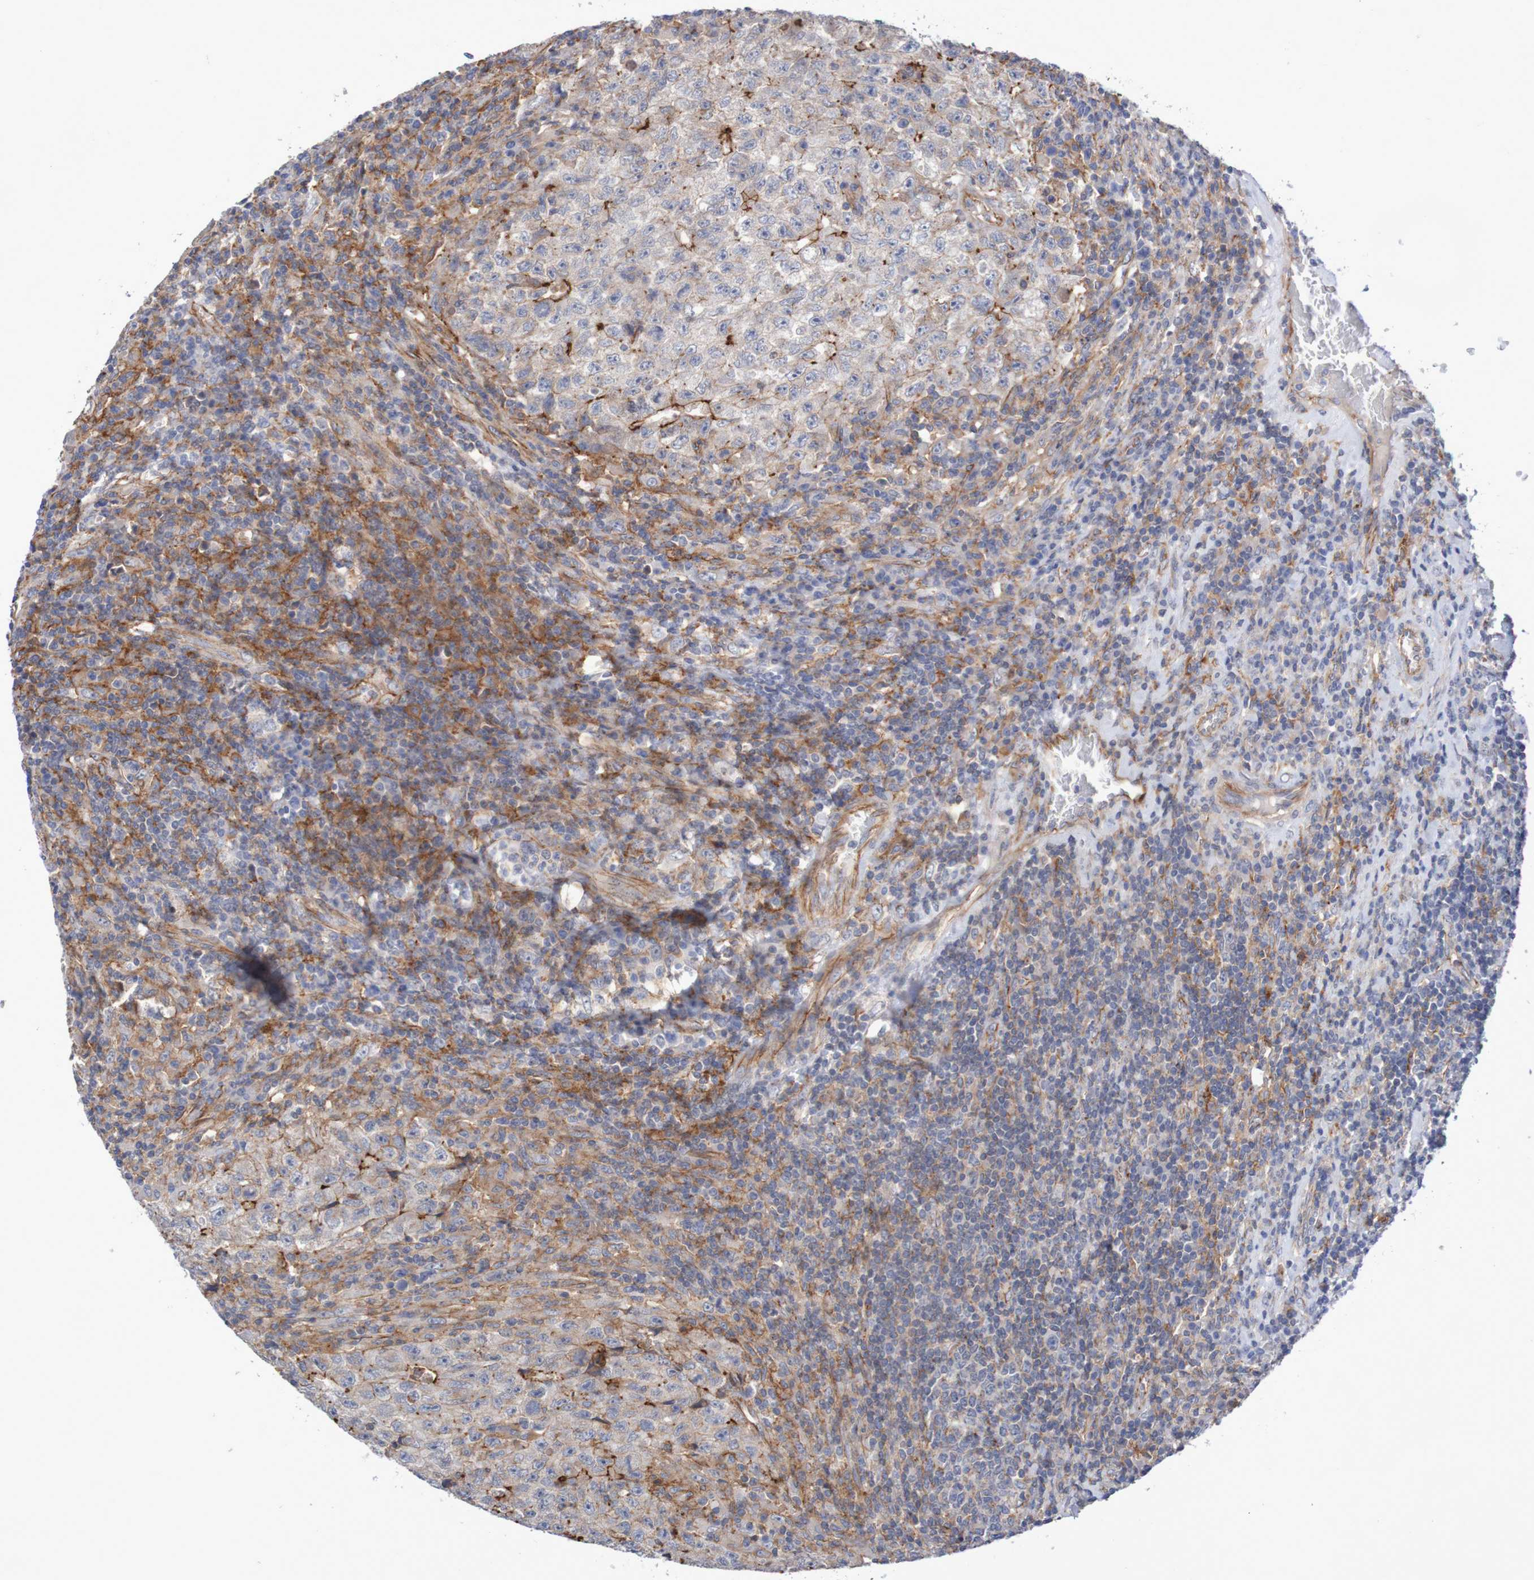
{"staining": {"intensity": "moderate", "quantity": "<25%", "location": "cytoplasmic/membranous"}, "tissue": "testis cancer", "cell_type": "Tumor cells", "image_type": "cancer", "snomed": [{"axis": "morphology", "description": "Necrosis, NOS"}, {"axis": "morphology", "description": "Carcinoma, Embryonal, NOS"}, {"axis": "topography", "description": "Testis"}], "caption": "A micrograph of human embryonal carcinoma (testis) stained for a protein displays moderate cytoplasmic/membranous brown staining in tumor cells.", "gene": "NECTIN2", "patient": {"sex": "male", "age": 19}}